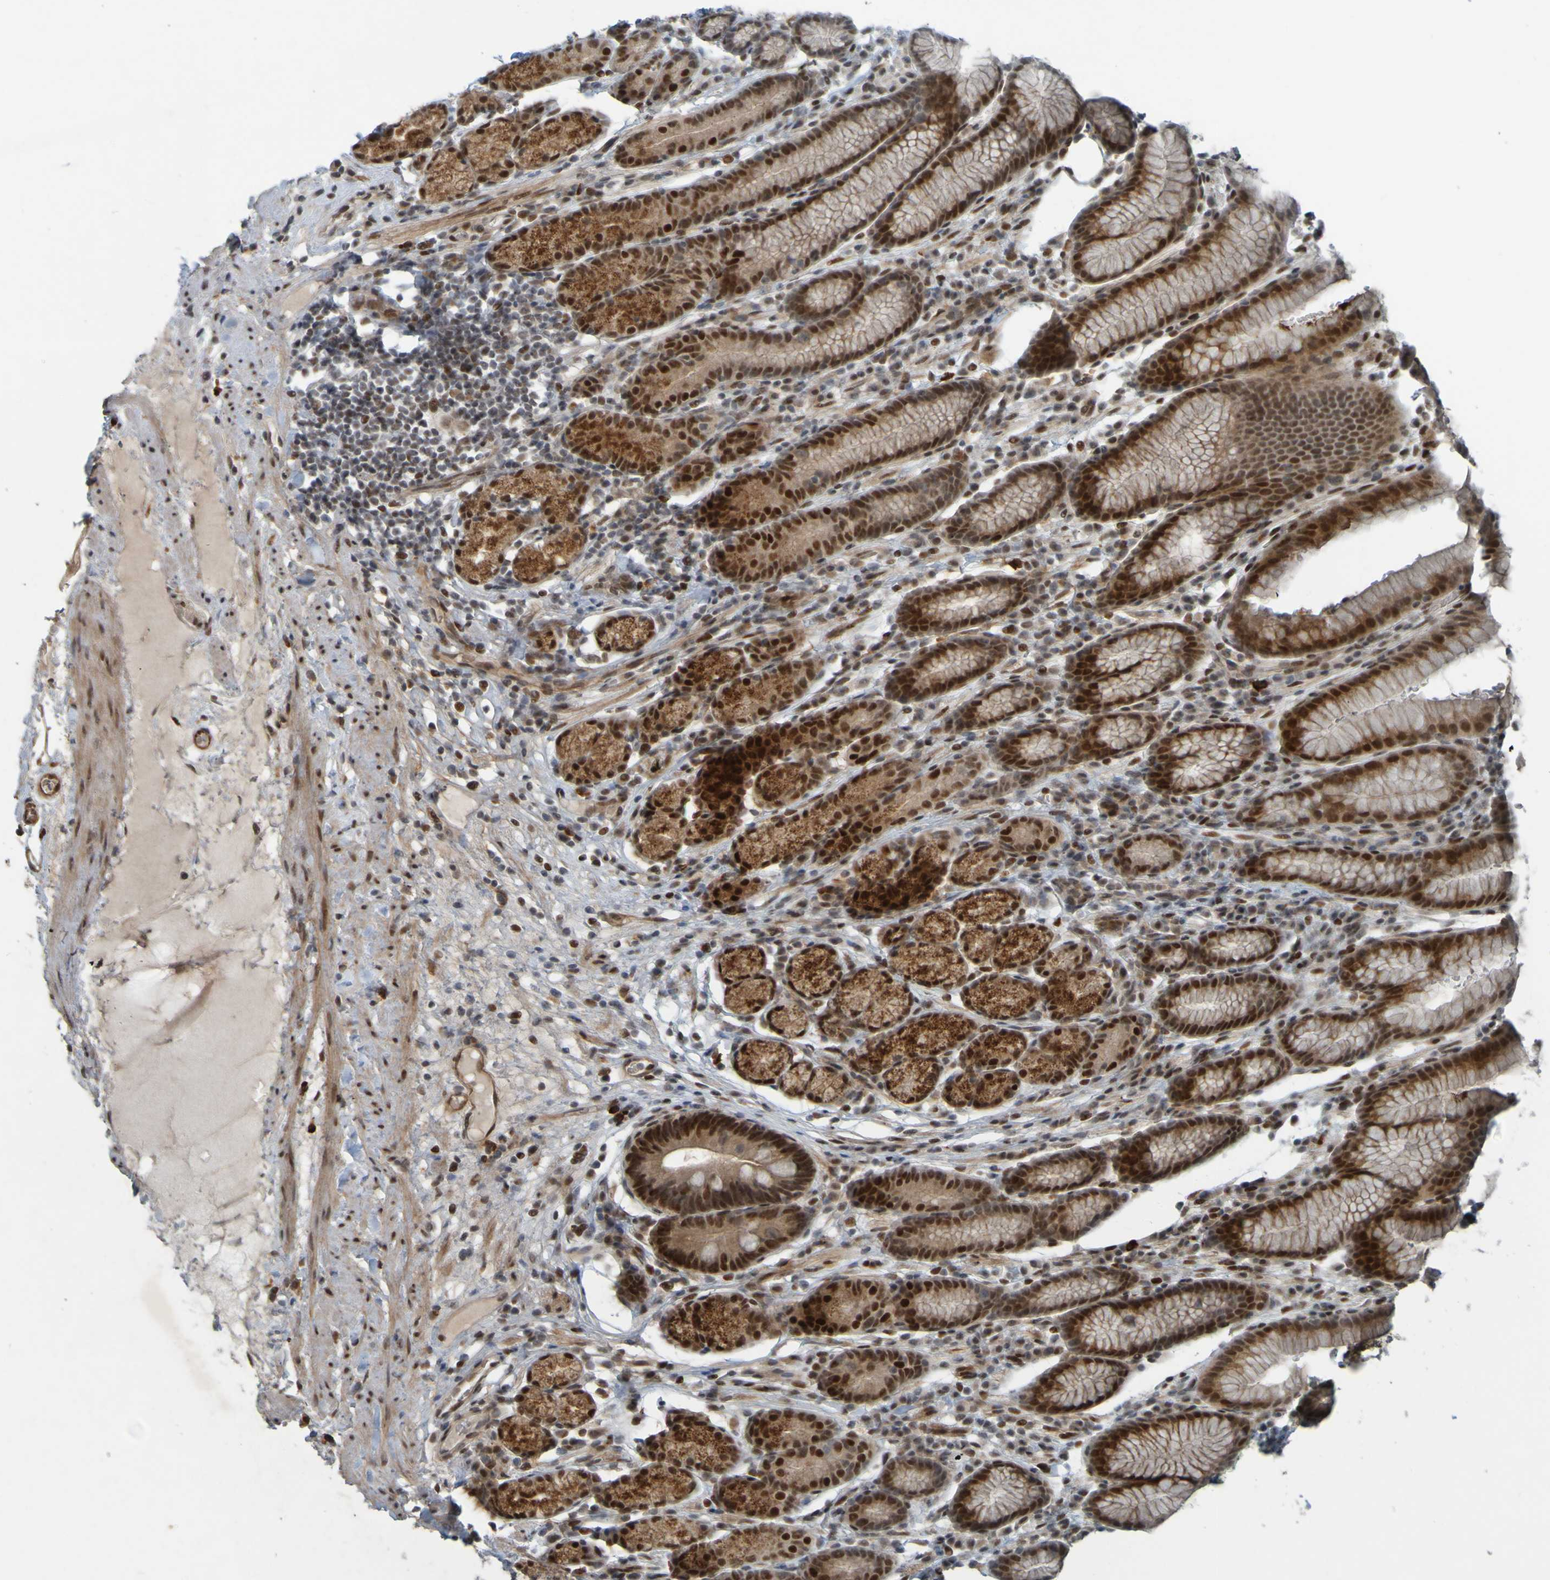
{"staining": {"intensity": "moderate", "quantity": "25%-75%", "location": "cytoplasmic/membranous,nuclear"}, "tissue": "stomach", "cell_type": "Glandular cells", "image_type": "normal", "snomed": [{"axis": "morphology", "description": "Normal tissue, NOS"}, {"axis": "topography", "description": "Stomach, lower"}], "caption": "Protein expression analysis of benign stomach shows moderate cytoplasmic/membranous,nuclear expression in approximately 25%-75% of glandular cells.", "gene": "MCPH1", "patient": {"sex": "male", "age": 52}}